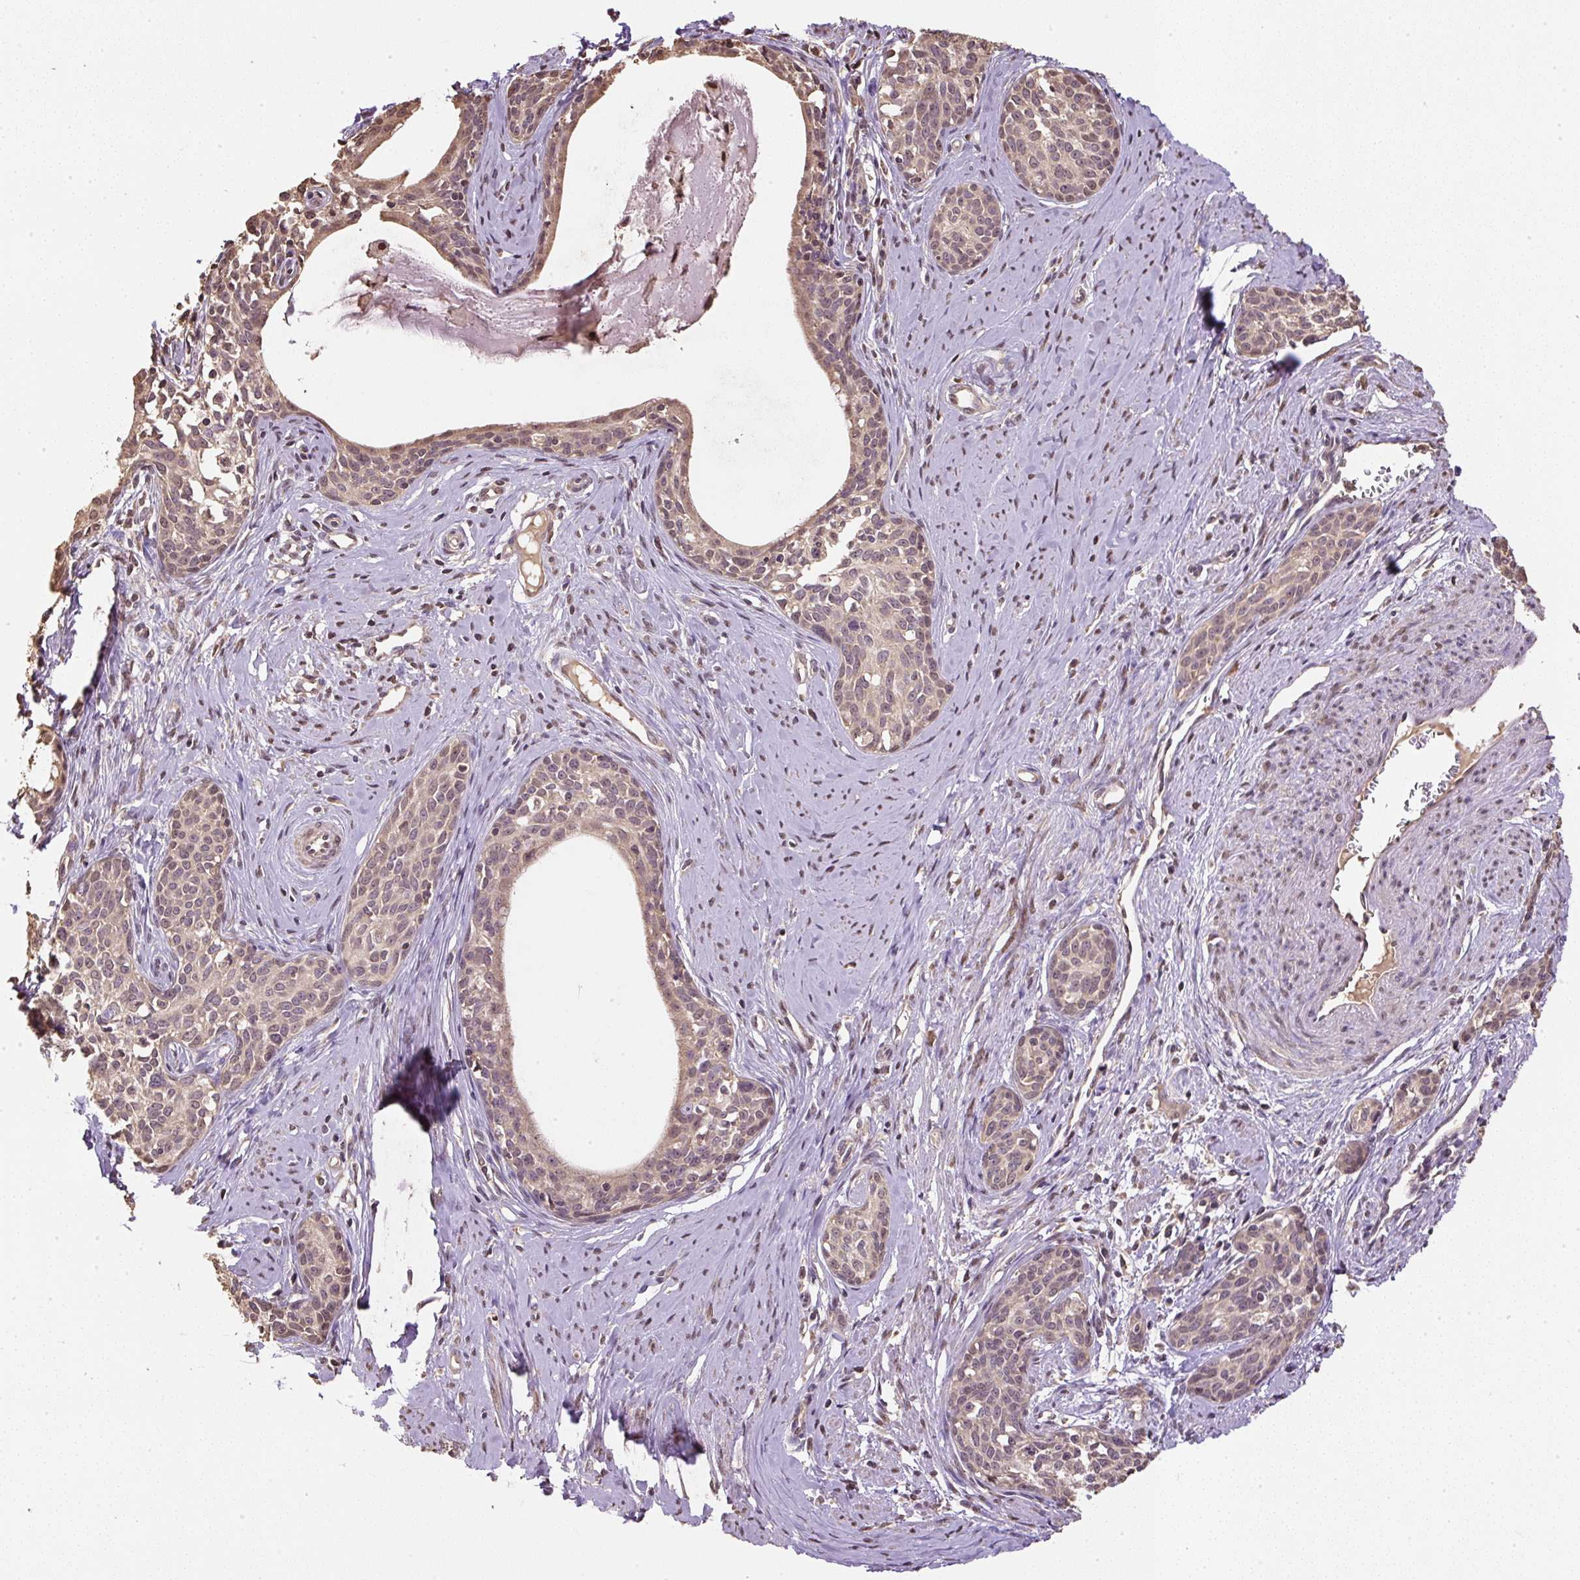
{"staining": {"intensity": "weak", "quantity": "25%-75%", "location": "cytoplasmic/membranous,nuclear"}, "tissue": "cervical cancer", "cell_type": "Tumor cells", "image_type": "cancer", "snomed": [{"axis": "morphology", "description": "Squamous cell carcinoma, NOS"}, {"axis": "morphology", "description": "Adenocarcinoma, NOS"}, {"axis": "topography", "description": "Cervix"}], "caption": "Immunohistochemistry (IHC) image of squamous cell carcinoma (cervical) stained for a protein (brown), which exhibits low levels of weak cytoplasmic/membranous and nuclear expression in about 25%-75% of tumor cells.", "gene": "TMEM170B", "patient": {"sex": "female", "age": 52}}